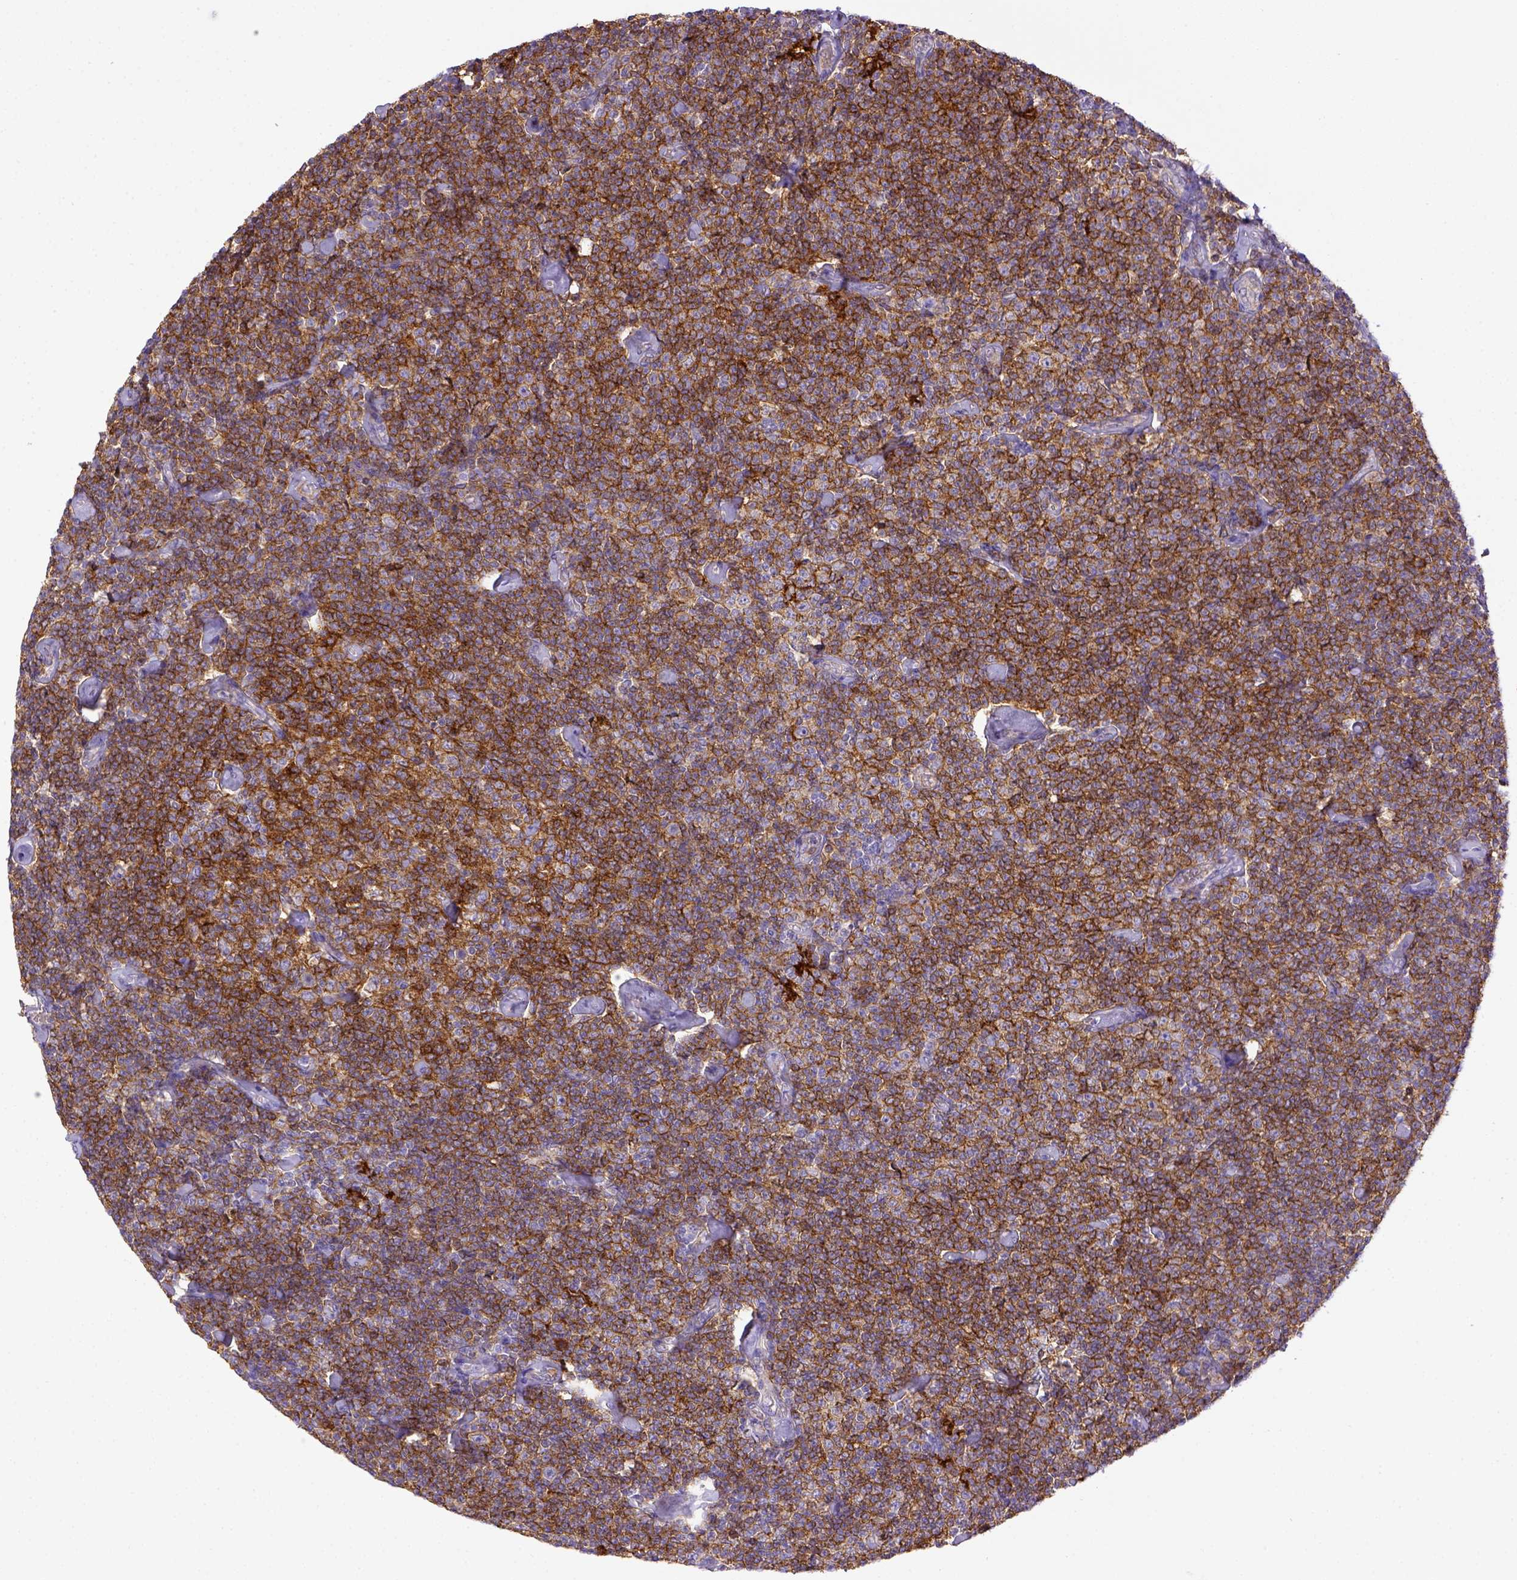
{"staining": {"intensity": "strong", "quantity": ">75%", "location": "cytoplasmic/membranous"}, "tissue": "lymphoma", "cell_type": "Tumor cells", "image_type": "cancer", "snomed": [{"axis": "morphology", "description": "Malignant lymphoma, non-Hodgkin's type, Low grade"}, {"axis": "topography", "description": "Lymph node"}], "caption": "Human lymphoma stained with a protein marker reveals strong staining in tumor cells.", "gene": "CD40", "patient": {"sex": "male", "age": 81}}